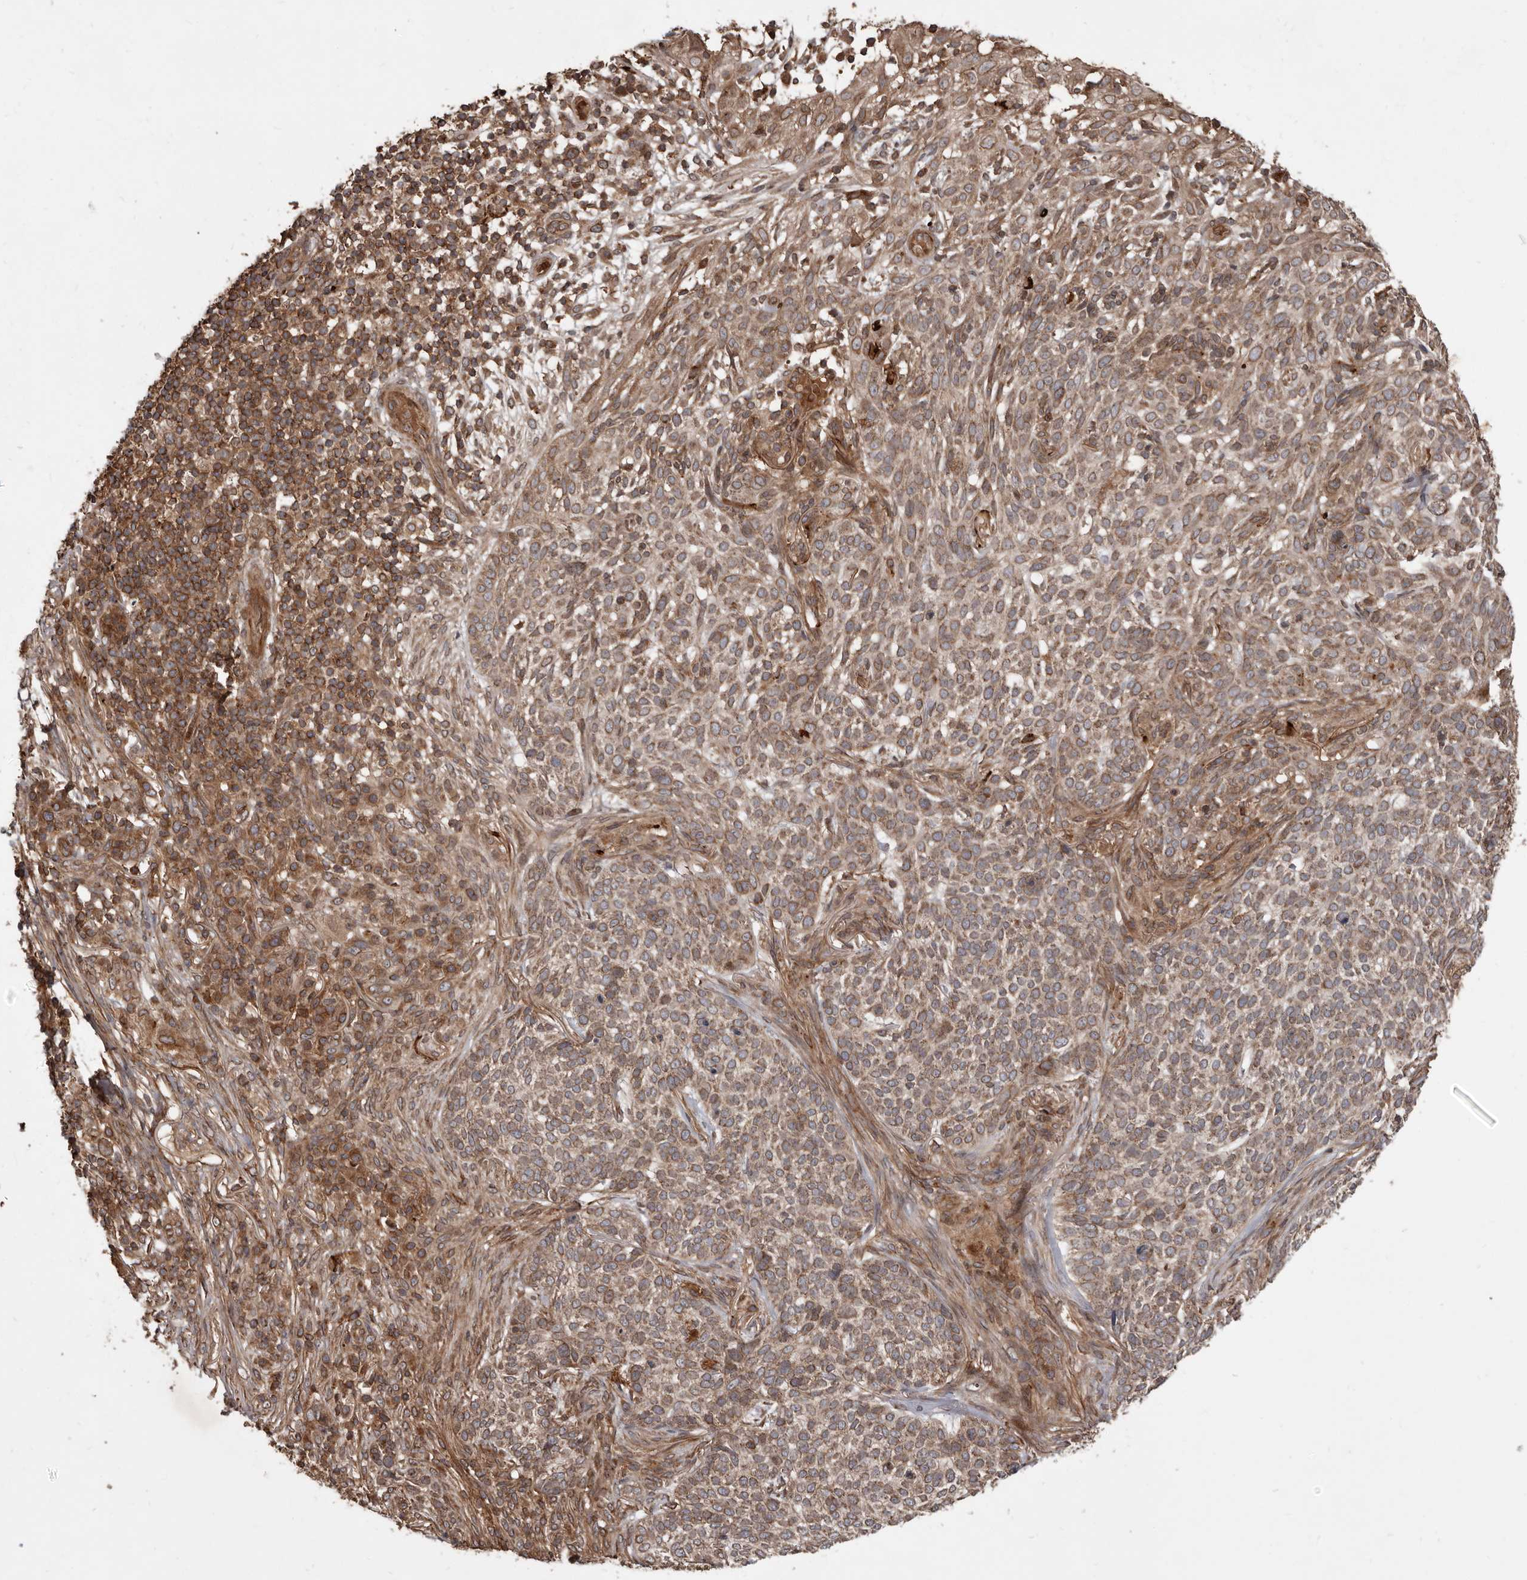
{"staining": {"intensity": "moderate", "quantity": ">75%", "location": "cytoplasmic/membranous,nuclear"}, "tissue": "skin cancer", "cell_type": "Tumor cells", "image_type": "cancer", "snomed": [{"axis": "morphology", "description": "Basal cell carcinoma"}, {"axis": "topography", "description": "Skin"}], "caption": "Immunohistochemistry (DAB) staining of skin basal cell carcinoma displays moderate cytoplasmic/membranous and nuclear protein positivity in about >75% of tumor cells.", "gene": "STK36", "patient": {"sex": "female", "age": 64}}